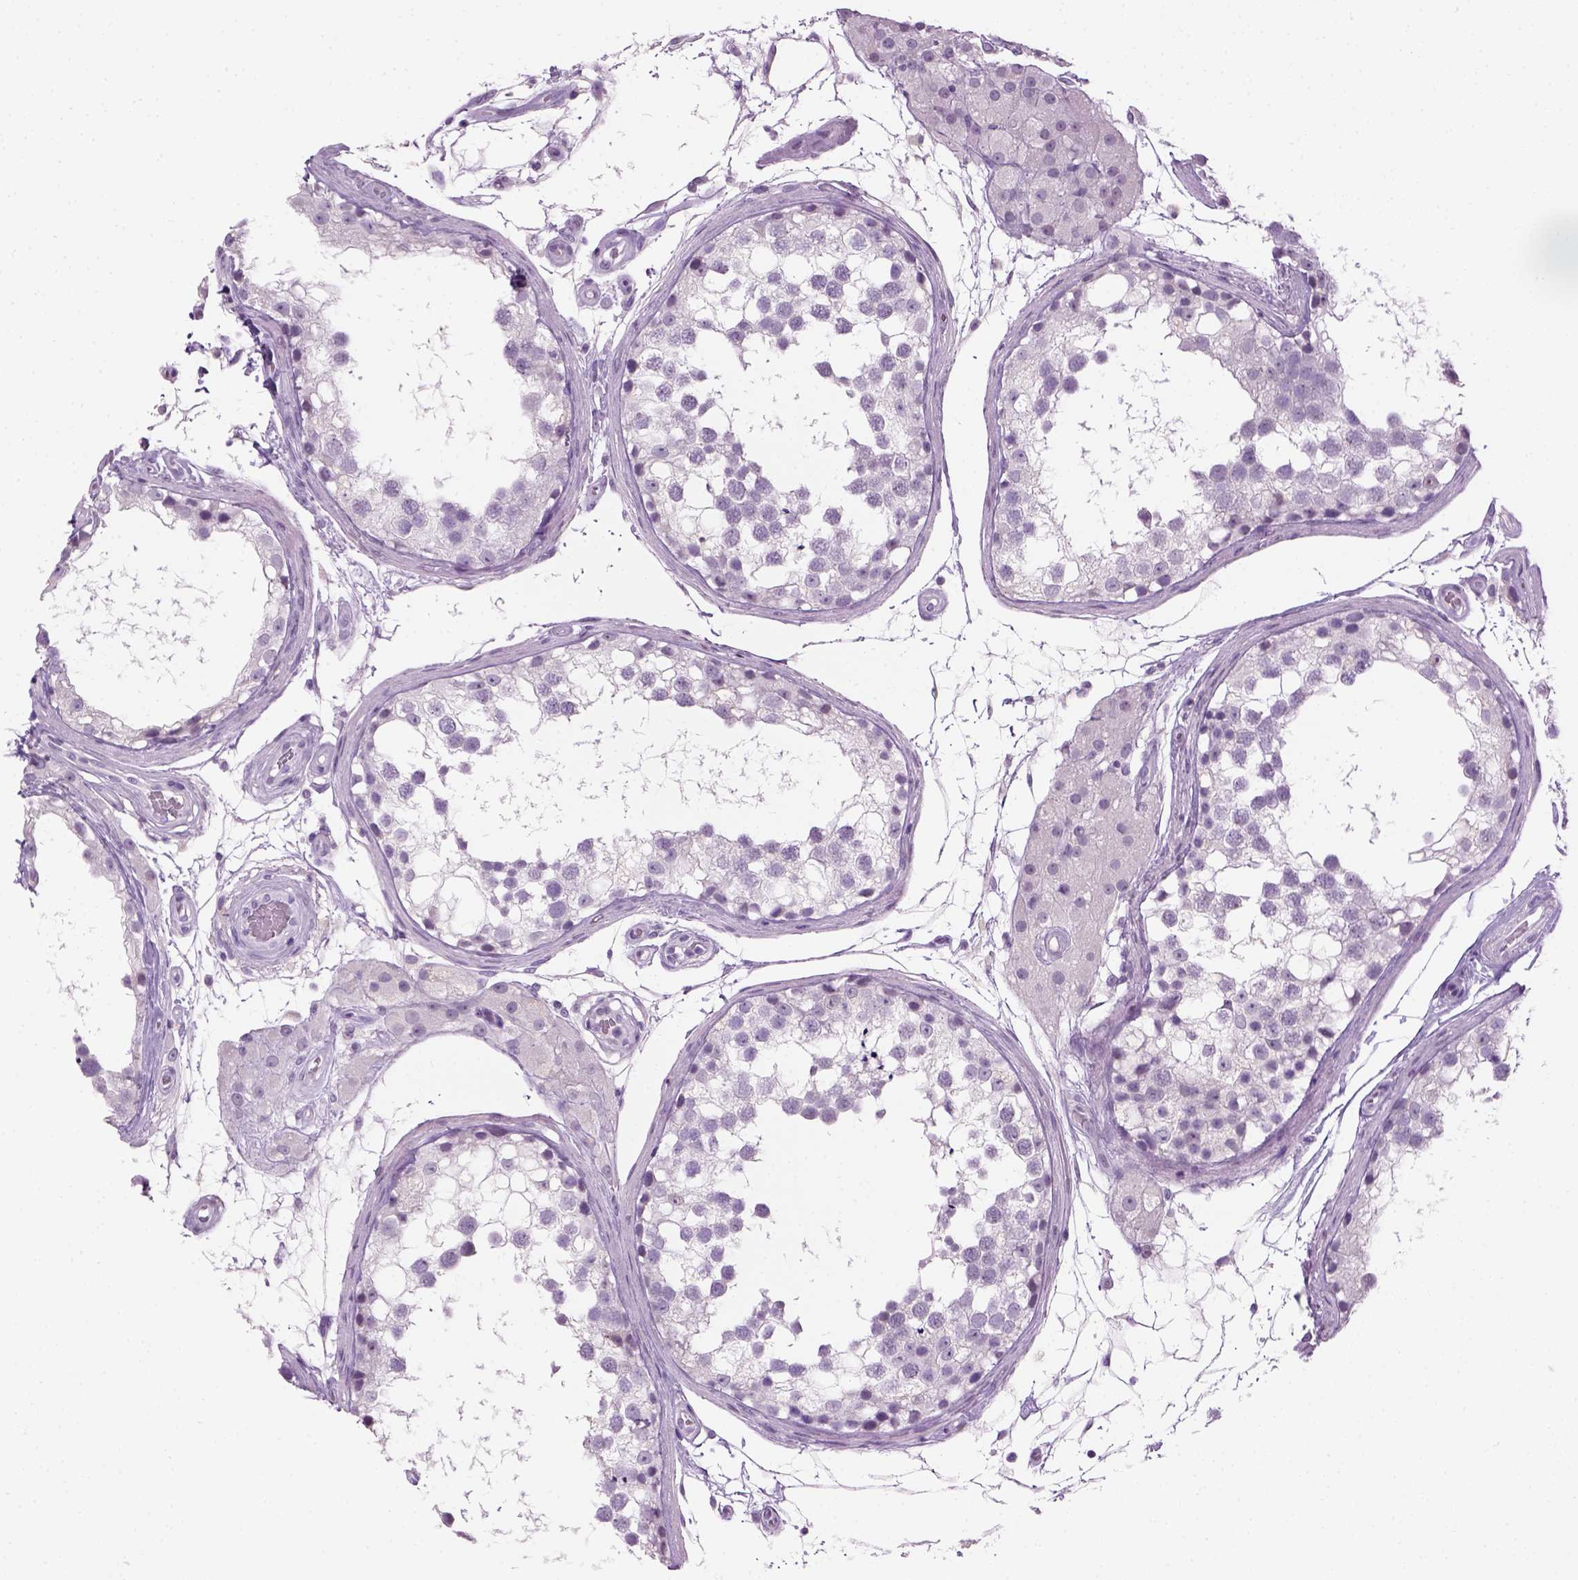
{"staining": {"intensity": "negative", "quantity": "none", "location": "none"}, "tissue": "testis", "cell_type": "Cells in seminiferous ducts", "image_type": "normal", "snomed": [{"axis": "morphology", "description": "Normal tissue, NOS"}, {"axis": "morphology", "description": "Seminoma, NOS"}, {"axis": "topography", "description": "Testis"}], "caption": "Immunohistochemical staining of benign testis exhibits no significant staining in cells in seminiferous ducts.", "gene": "GABRB2", "patient": {"sex": "male", "age": 65}}